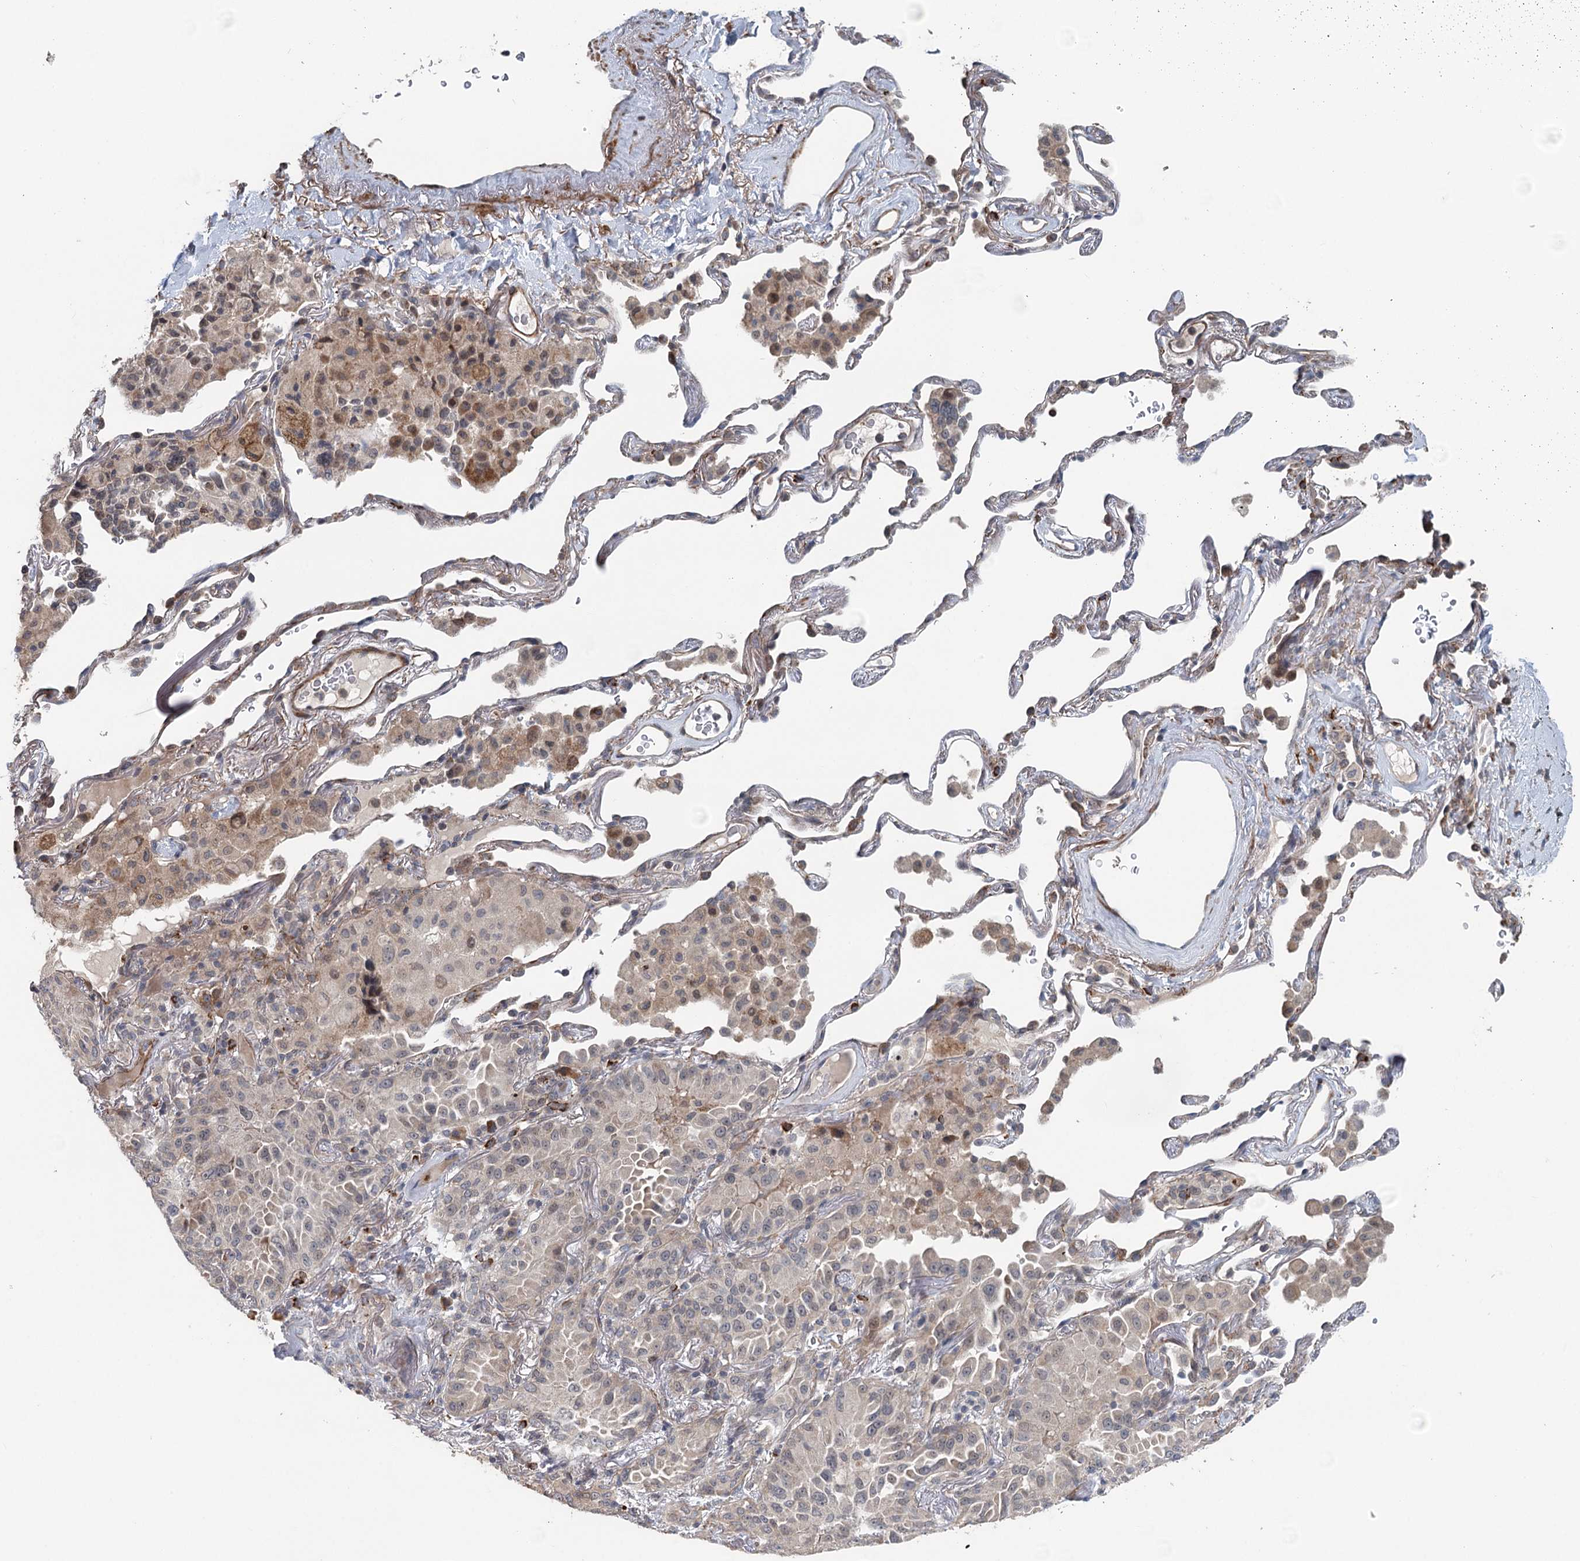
{"staining": {"intensity": "negative", "quantity": "none", "location": "none"}, "tissue": "lung cancer", "cell_type": "Tumor cells", "image_type": "cancer", "snomed": [{"axis": "morphology", "description": "Adenocarcinoma, NOS"}, {"axis": "topography", "description": "Lung"}], "caption": "Human adenocarcinoma (lung) stained for a protein using IHC exhibits no expression in tumor cells.", "gene": "RNF111", "patient": {"sex": "female", "age": 69}}